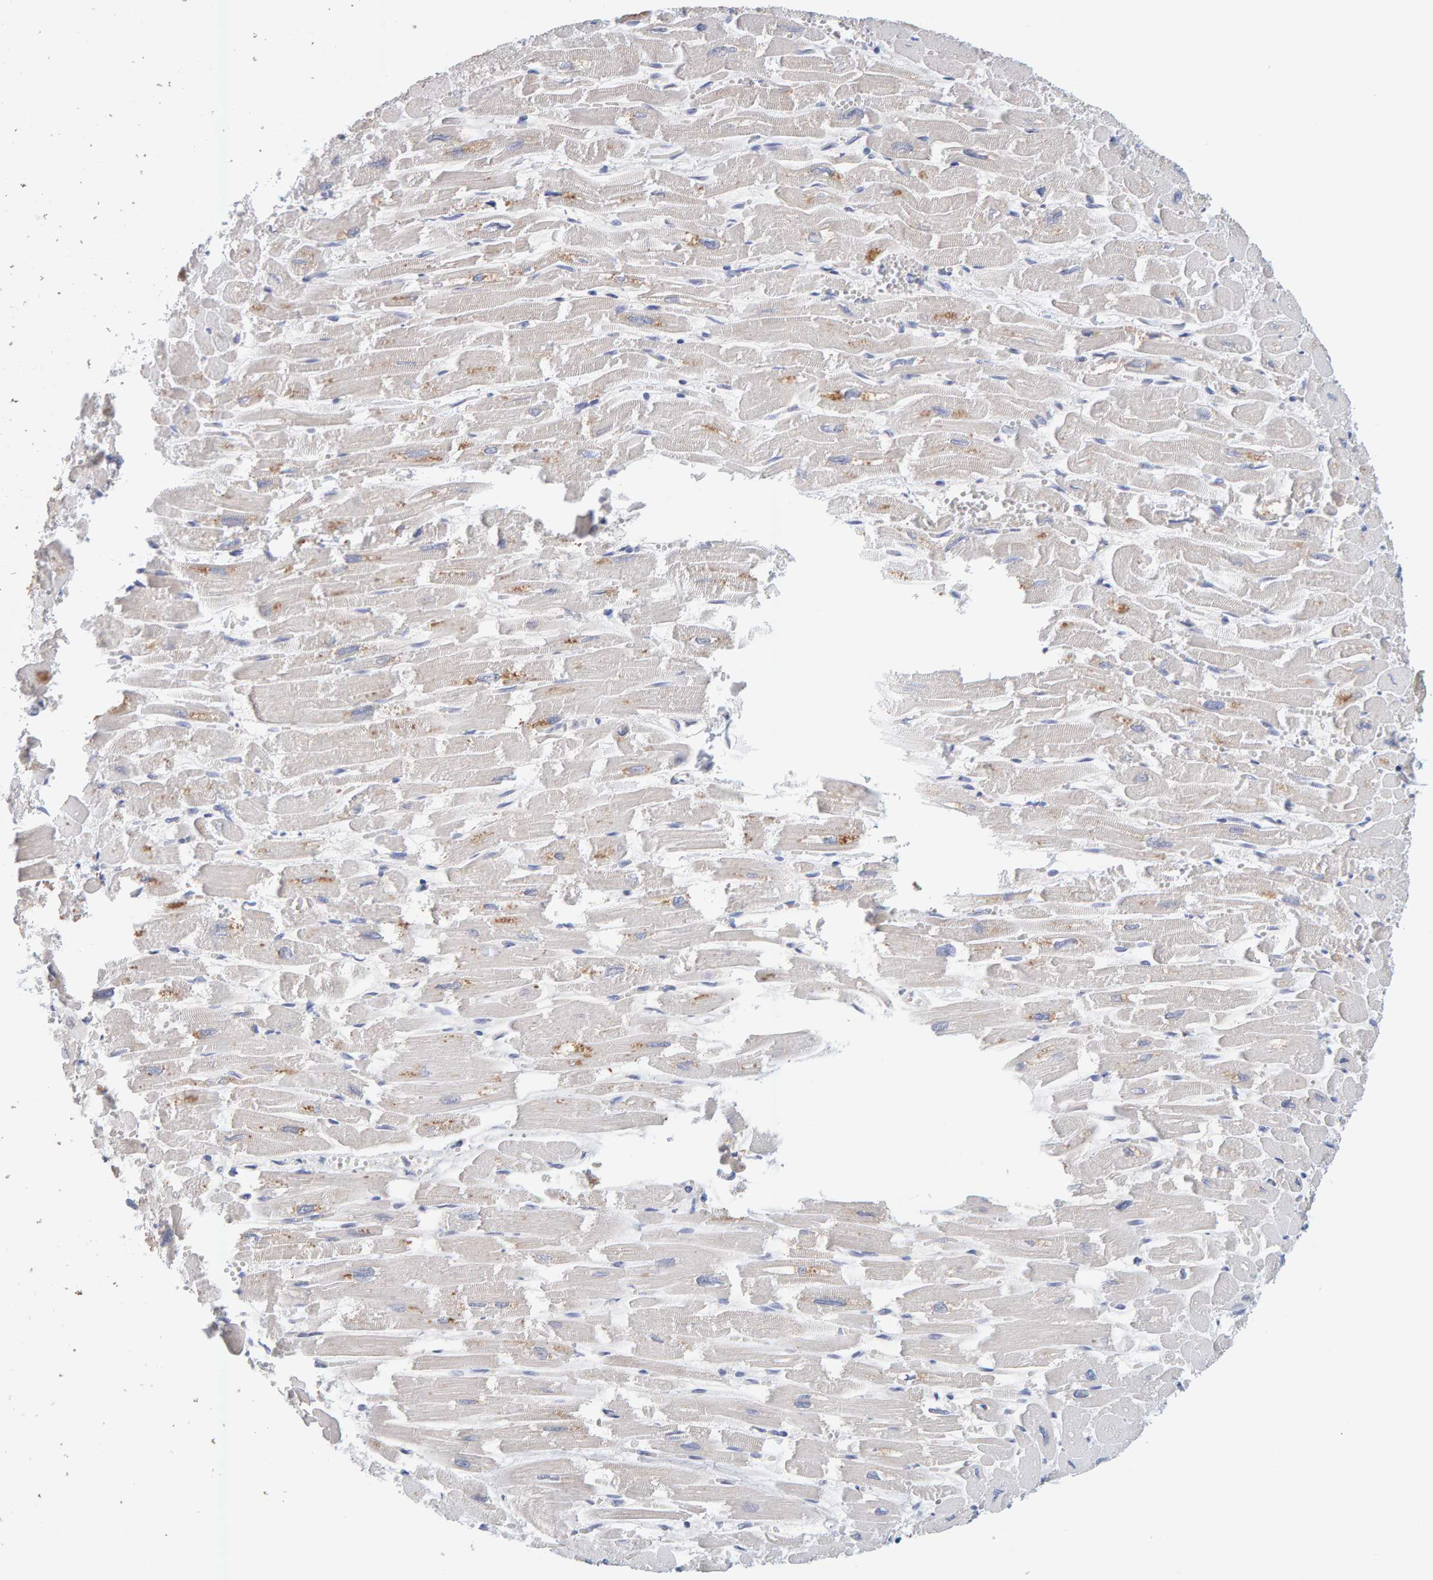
{"staining": {"intensity": "moderate", "quantity": "25%-75%", "location": "cytoplasmic/membranous"}, "tissue": "heart muscle", "cell_type": "Cardiomyocytes", "image_type": "normal", "snomed": [{"axis": "morphology", "description": "Normal tissue, NOS"}, {"axis": "topography", "description": "Heart"}], "caption": "Moderate cytoplasmic/membranous protein expression is appreciated in approximately 25%-75% of cardiomyocytes in heart muscle. The staining was performed using DAB to visualize the protein expression in brown, while the nuclei were stained in blue with hematoxylin (Magnification: 20x).", "gene": "SGPL1", "patient": {"sex": "male", "age": 54}}